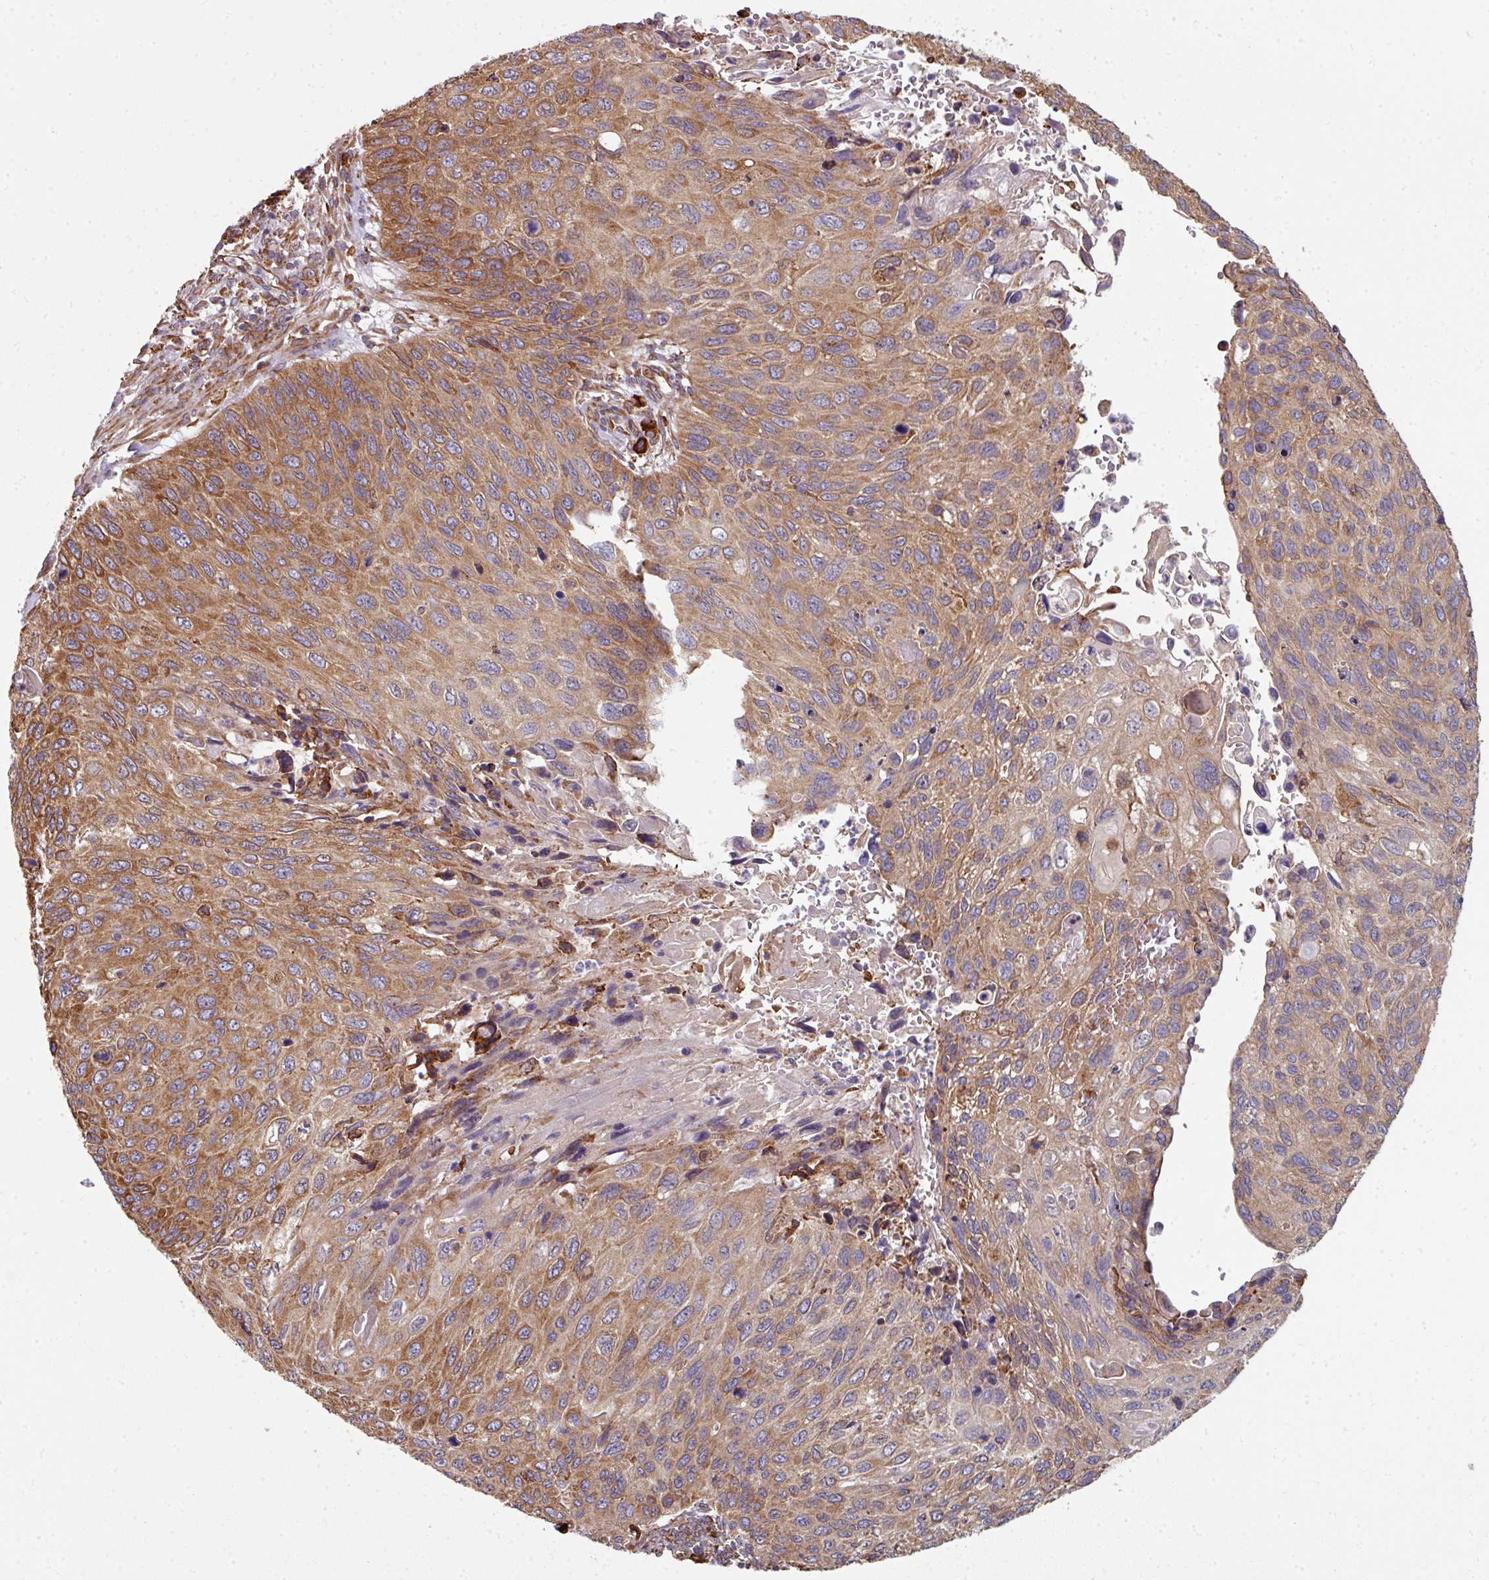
{"staining": {"intensity": "moderate", "quantity": ">75%", "location": "cytoplasmic/membranous"}, "tissue": "cervical cancer", "cell_type": "Tumor cells", "image_type": "cancer", "snomed": [{"axis": "morphology", "description": "Squamous cell carcinoma, NOS"}, {"axis": "topography", "description": "Cervix"}], "caption": "Moderate cytoplasmic/membranous protein positivity is identified in approximately >75% of tumor cells in cervical cancer (squamous cell carcinoma).", "gene": "FAT4", "patient": {"sex": "female", "age": 70}}